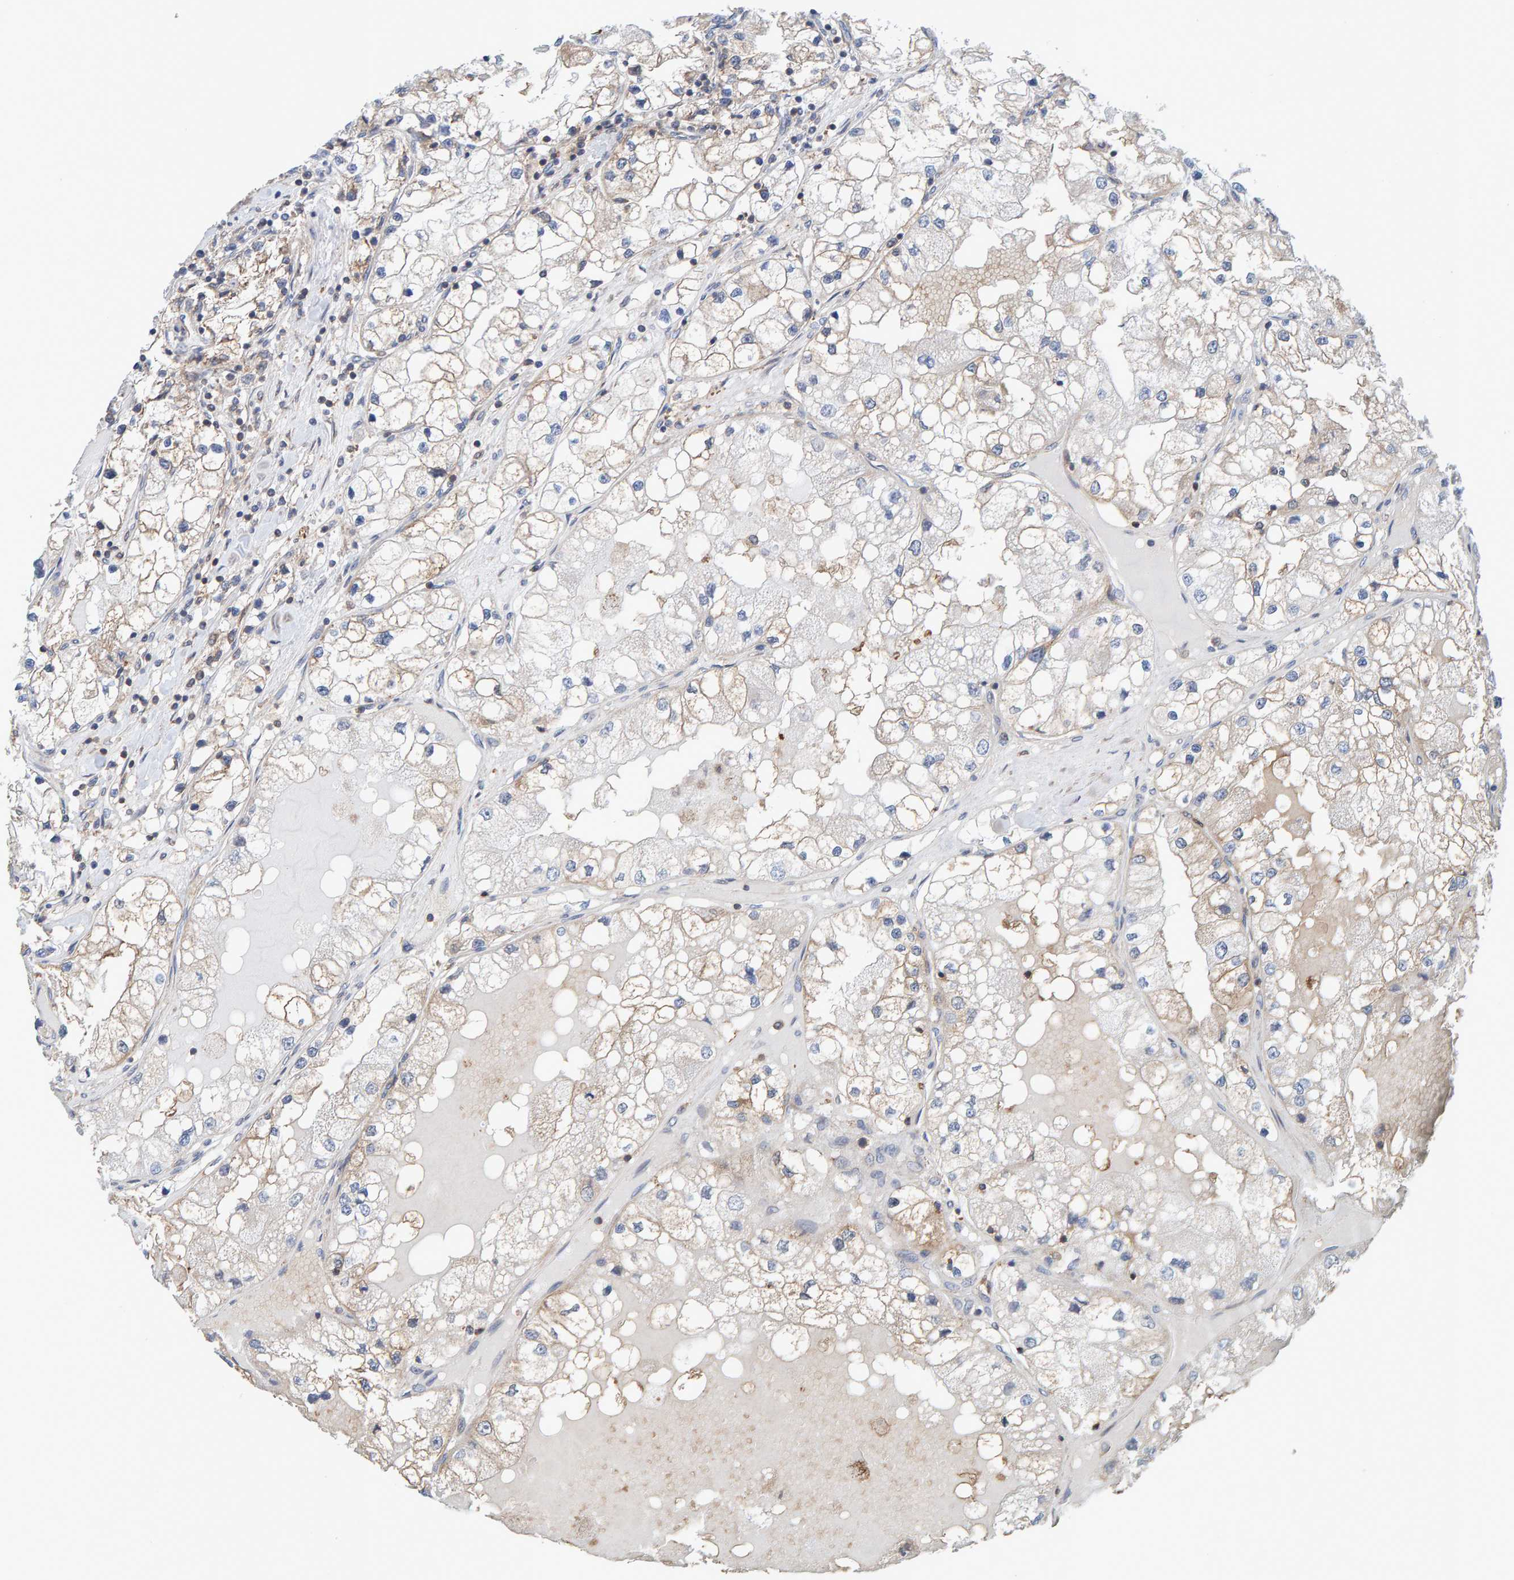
{"staining": {"intensity": "weak", "quantity": "<25%", "location": "cytoplasmic/membranous"}, "tissue": "renal cancer", "cell_type": "Tumor cells", "image_type": "cancer", "snomed": [{"axis": "morphology", "description": "Adenocarcinoma, NOS"}, {"axis": "topography", "description": "Kidney"}], "caption": "Image shows no protein positivity in tumor cells of renal cancer (adenocarcinoma) tissue.", "gene": "UBAP1", "patient": {"sex": "male", "age": 68}}